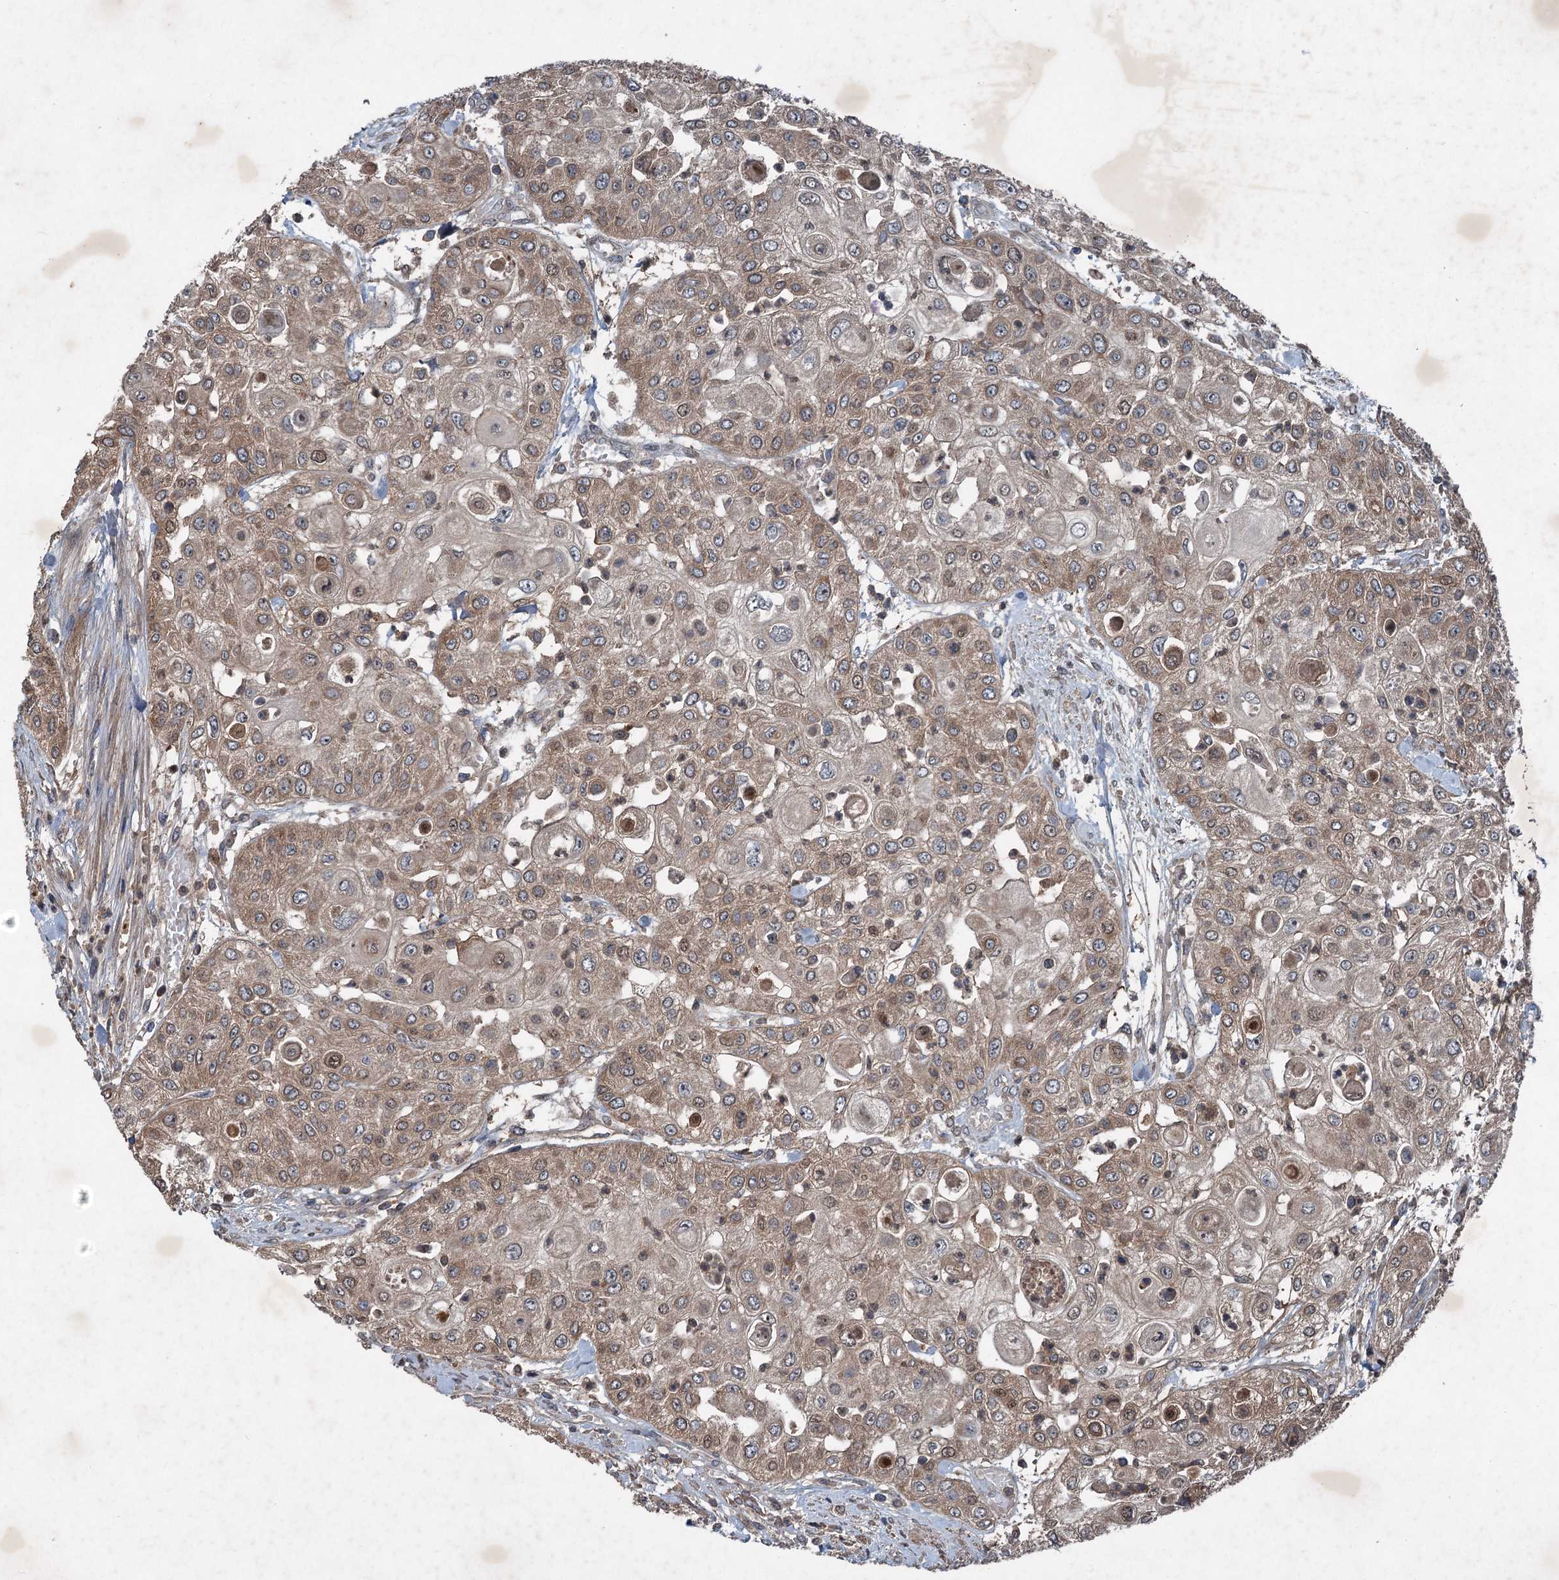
{"staining": {"intensity": "moderate", "quantity": "25%-75%", "location": "cytoplasmic/membranous"}, "tissue": "urothelial cancer", "cell_type": "Tumor cells", "image_type": "cancer", "snomed": [{"axis": "morphology", "description": "Urothelial carcinoma, High grade"}, {"axis": "topography", "description": "Urinary bladder"}], "caption": "Immunohistochemistry (IHC) of human urothelial carcinoma (high-grade) demonstrates medium levels of moderate cytoplasmic/membranous staining in about 25%-75% of tumor cells.", "gene": "ALAS1", "patient": {"sex": "female", "age": 79}}